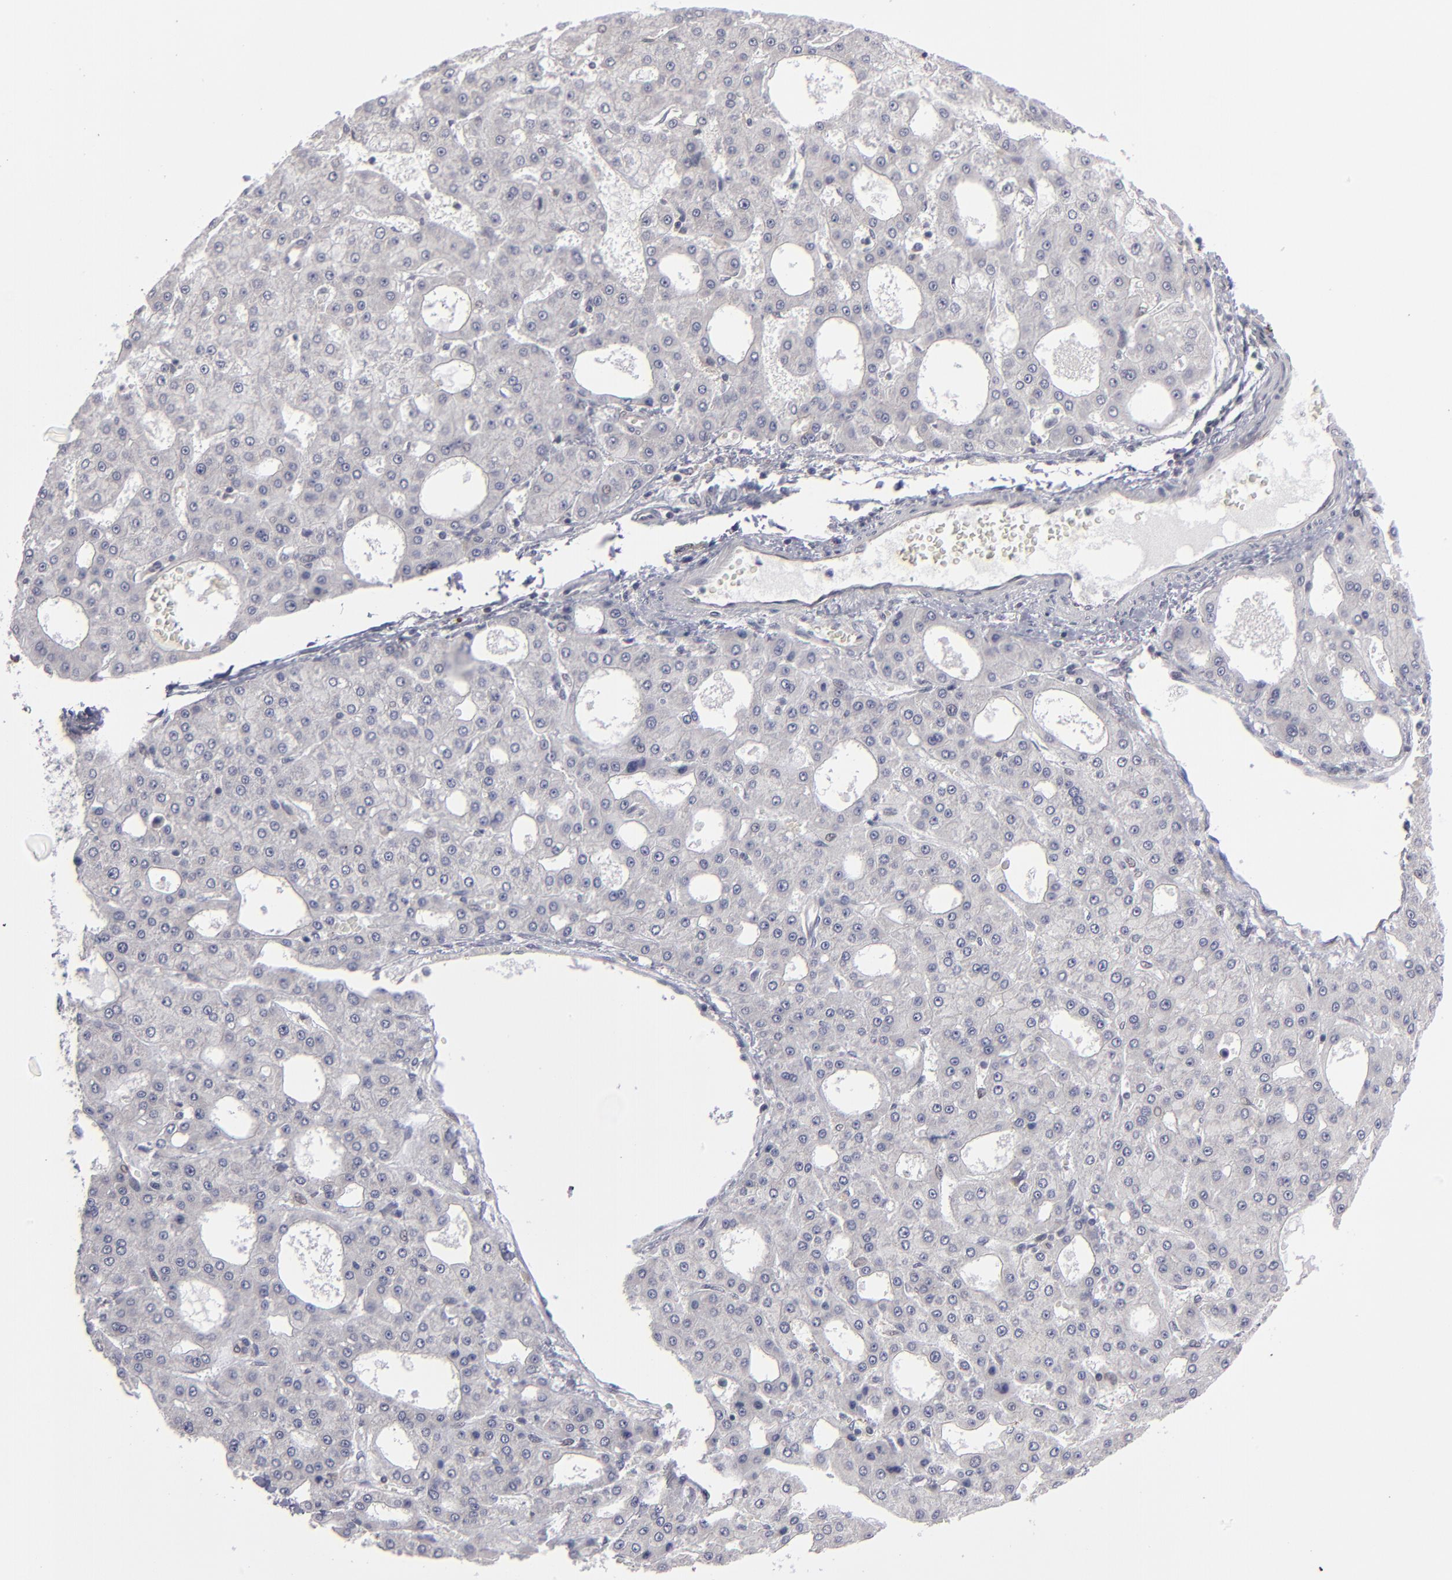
{"staining": {"intensity": "negative", "quantity": "none", "location": "none"}, "tissue": "liver cancer", "cell_type": "Tumor cells", "image_type": "cancer", "snomed": [{"axis": "morphology", "description": "Carcinoma, Hepatocellular, NOS"}, {"axis": "topography", "description": "Liver"}], "caption": "IHC photomicrograph of neoplastic tissue: human hepatocellular carcinoma (liver) stained with DAB demonstrates no significant protein positivity in tumor cells.", "gene": "CEP97", "patient": {"sex": "male", "age": 47}}